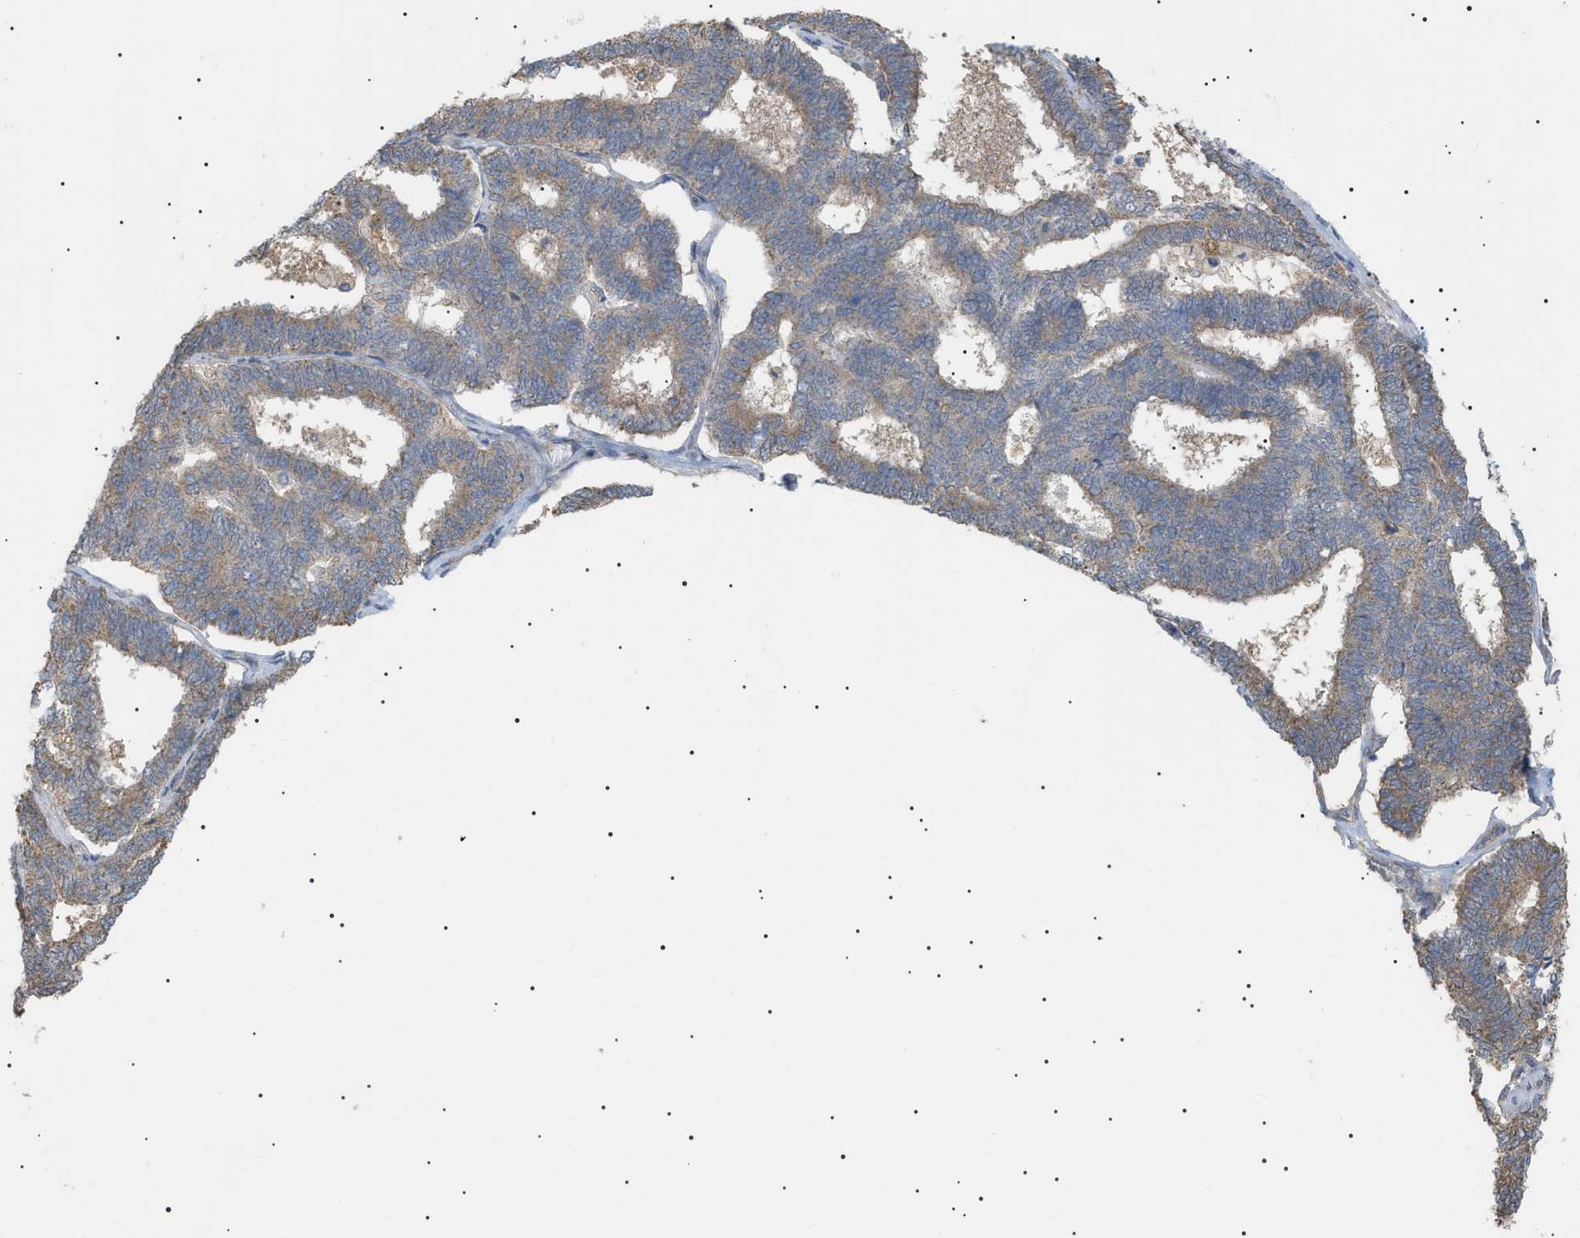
{"staining": {"intensity": "weak", "quantity": ">75%", "location": "cytoplasmic/membranous"}, "tissue": "endometrial cancer", "cell_type": "Tumor cells", "image_type": "cancer", "snomed": [{"axis": "morphology", "description": "Adenocarcinoma, NOS"}, {"axis": "topography", "description": "Endometrium"}], "caption": "High-power microscopy captured an immunohistochemistry image of endometrial adenocarcinoma, revealing weak cytoplasmic/membranous expression in about >75% of tumor cells. Using DAB (brown) and hematoxylin (blue) stains, captured at high magnification using brightfield microscopy.", "gene": "IRS2", "patient": {"sex": "female", "age": 70}}